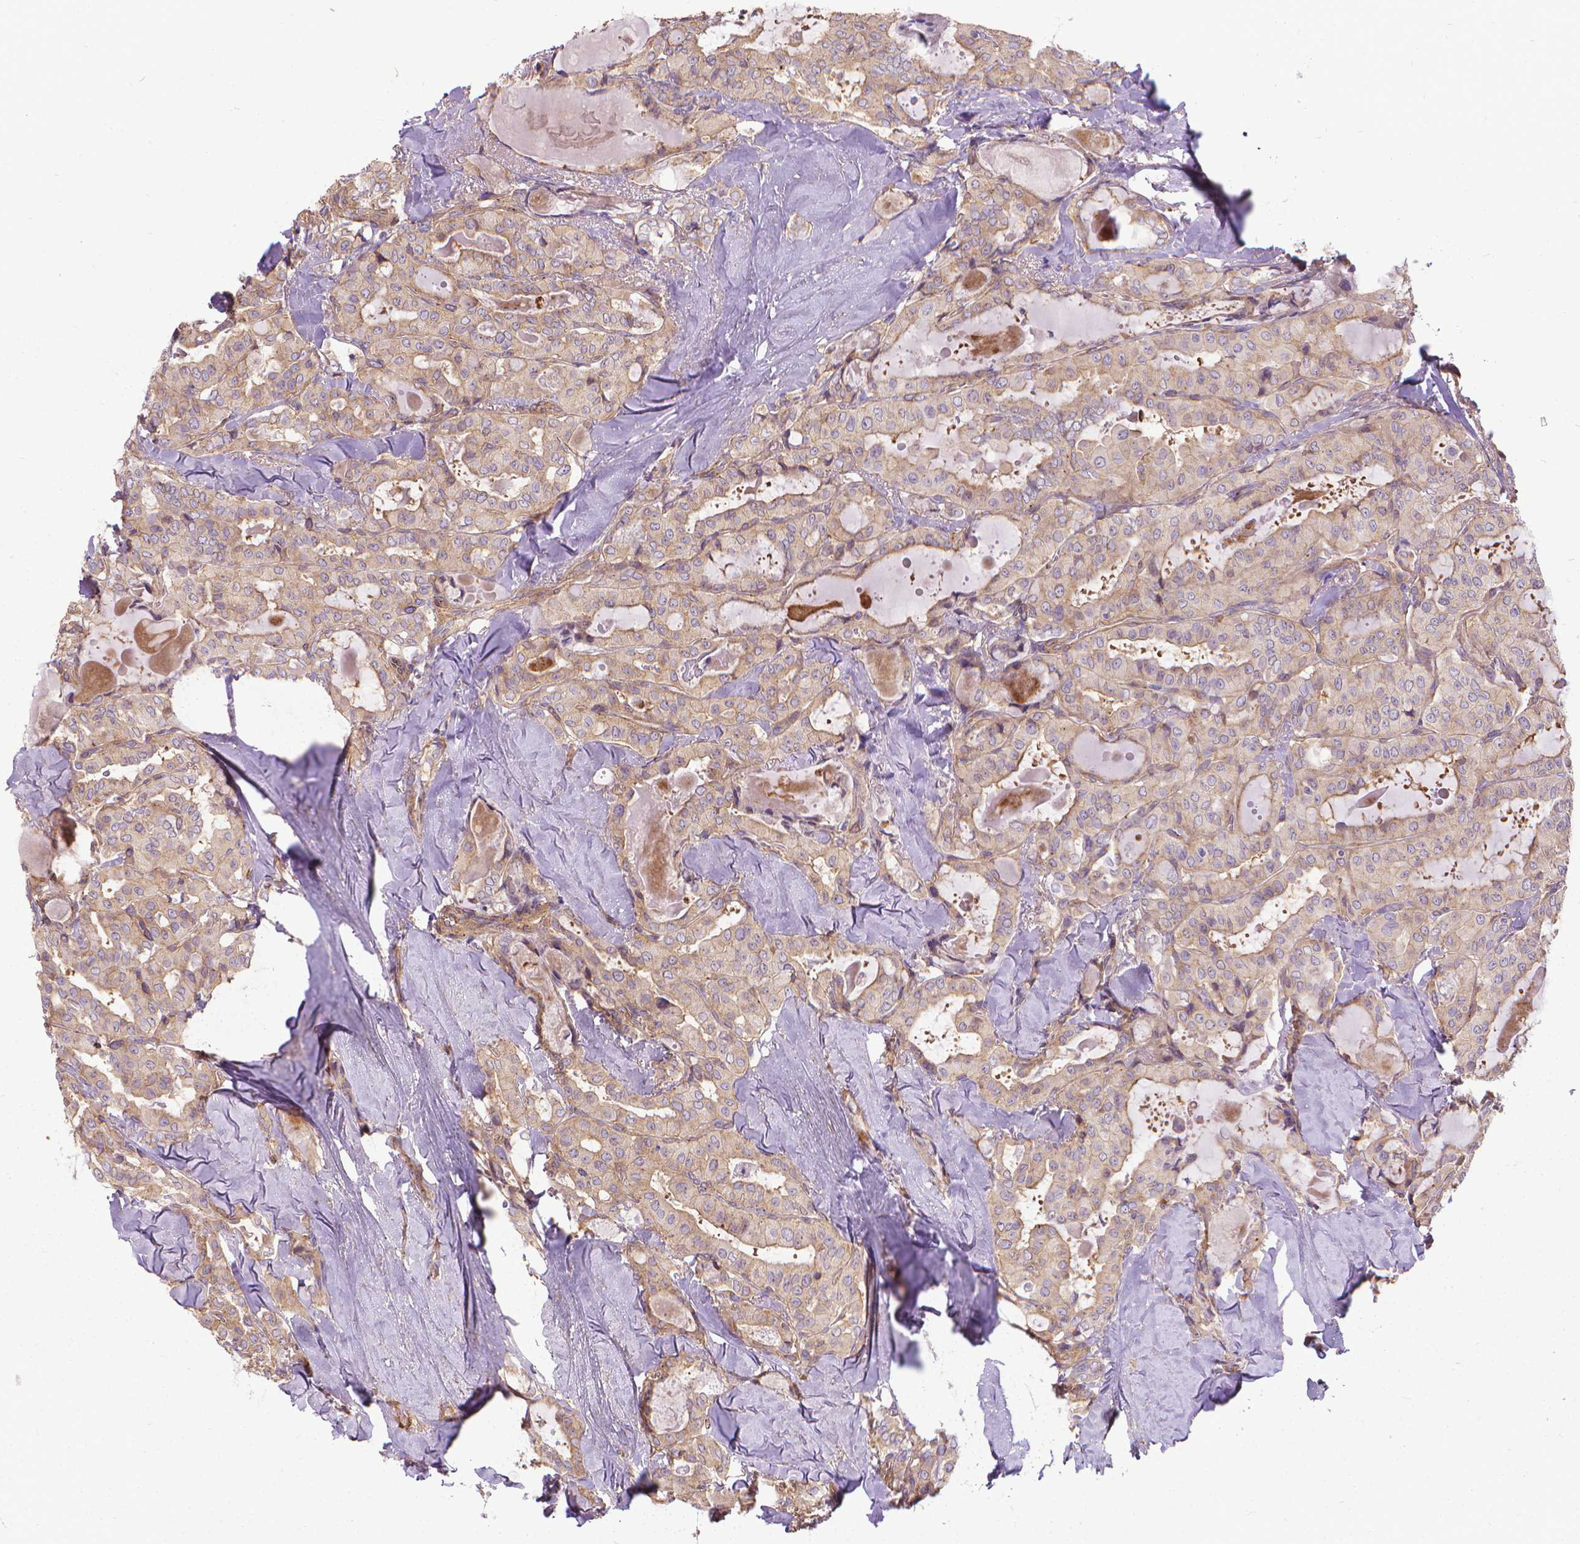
{"staining": {"intensity": "weak", "quantity": "25%-75%", "location": "cytoplasmic/membranous"}, "tissue": "thyroid cancer", "cell_type": "Tumor cells", "image_type": "cancer", "snomed": [{"axis": "morphology", "description": "Papillary adenocarcinoma, NOS"}, {"axis": "topography", "description": "Thyroid gland"}], "caption": "About 25%-75% of tumor cells in human papillary adenocarcinoma (thyroid) show weak cytoplasmic/membranous protein staining as visualized by brown immunohistochemical staining.", "gene": "CFAP299", "patient": {"sex": "female", "age": 41}}